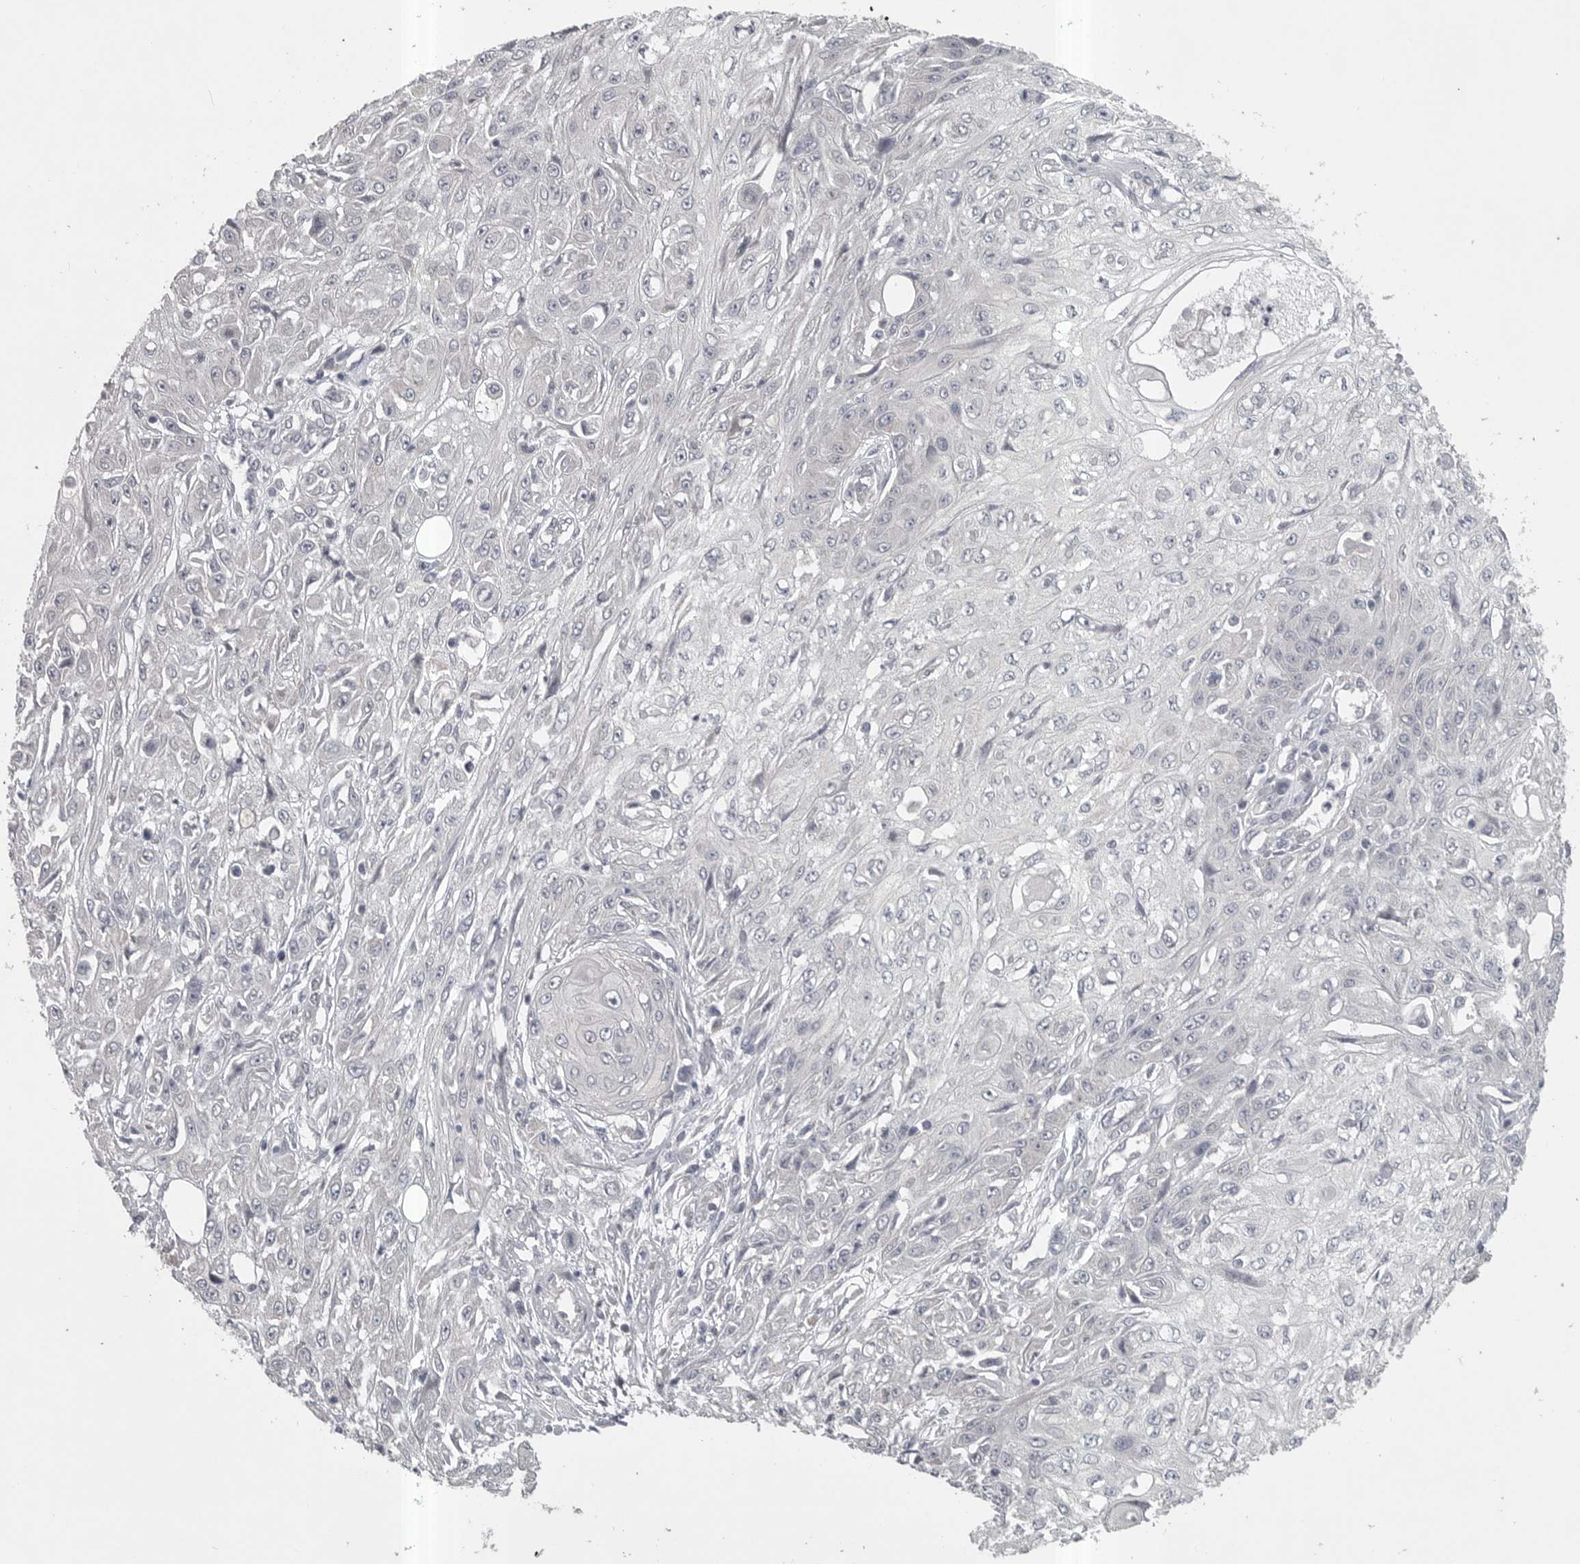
{"staining": {"intensity": "negative", "quantity": "none", "location": "none"}, "tissue": "skin cancer", "cell_type": "Tumor cells", "image_type": "cancer", "snomed": [{"axis": "morphology", "description": "Squamous cell carcinoma, NOS"}, {"axis": "morphology", "description": "Squamous cell carcinoma, metastatic, NOS"}, {"axis": "topography", "description": "Skin"}, {"axis": "topography", "description": "Lymph node"}], "caption": "Micrograph shows no protein positivity in tumor cells of skin cancer tissue.", "gene": "PHF13", "patient": {"sex": "male", "age": 75}}